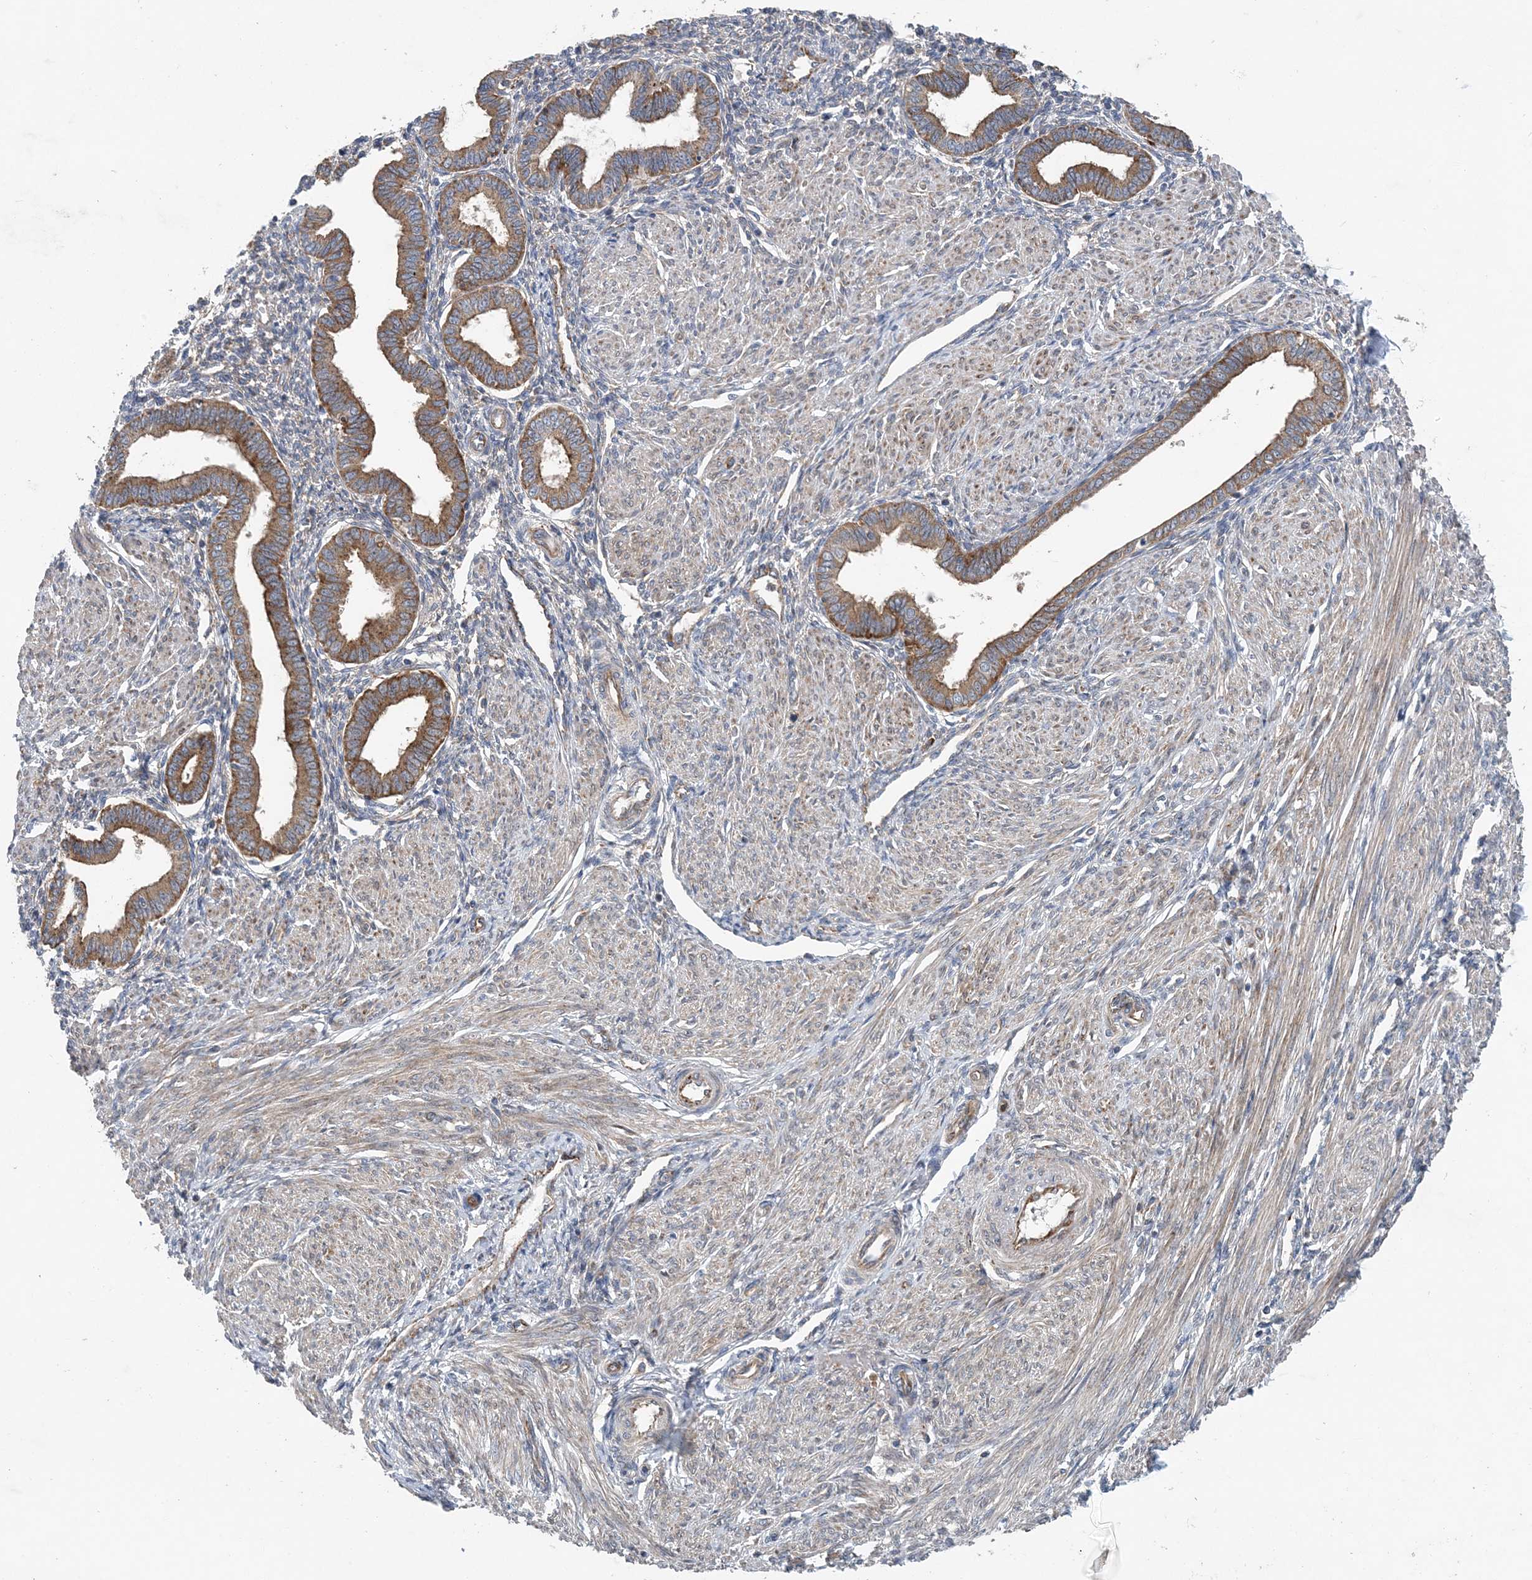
{"staining": {"intensity": "negative", "quantity": "none", "location": "none"}, "tissue": "endometrium", "cell_type": "Cells in endometrial stroma", "image_type": "normal", "snomed": [{"axis": "morphology", "description": "Normal tissue, NOS"}, {"axis": "topography", "description": "Endometrium"}], "caption": "The image shows no significant expression in cells in endometrial stroma of endometrium. (Stains: DAB (3,3'-diaminobenzidine) immunohistochemistry (IHC) with hematoxylin counter stain, Microscopy: brightfield microscopy at high magnification).", "gene": "PTTG1IP", "patient": {"sex": "female", "age": 53}}